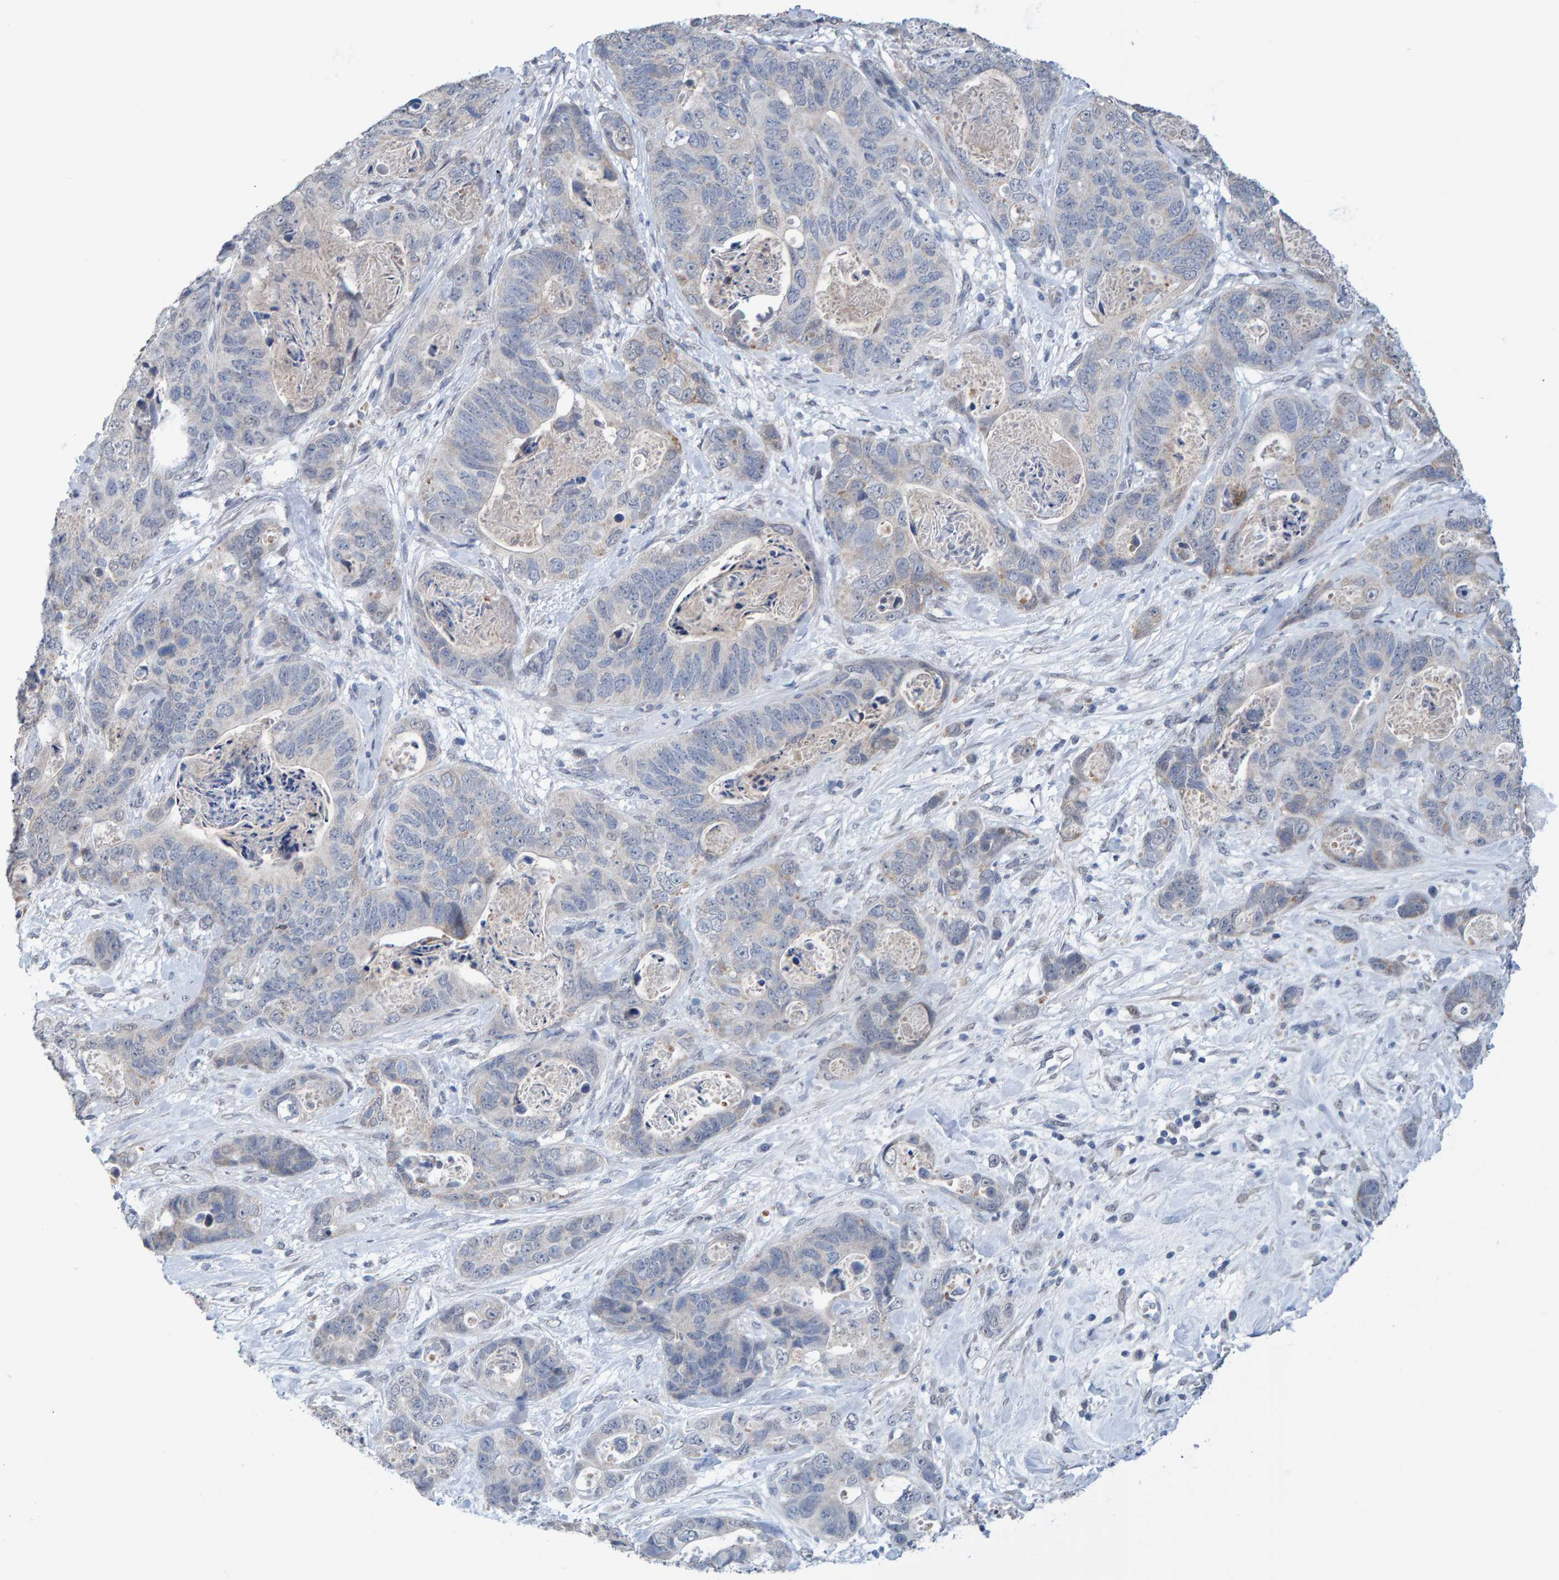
{"staining": {"intensity": "weak", "quantity": "<25%", "location": "cytoplasmic/membranous"}, "tissue": "stomach cancer", "cell_type": "Tumor cells", "image_type": "cancer", "snomed": [{"axis": "morphology", "description": "Normal tissue, NOS"}, {"axis": "morphology", "description": "Adenocarcinoma, NOS"}, {"axis": "topography", "description": "Stomach"}], "caption": "The immunohistochemistry image has no significant positivity in tumor cells of stomach cancer tissue.", "gene": "USP43", "patient": {"sex": "female", "age": 89}}